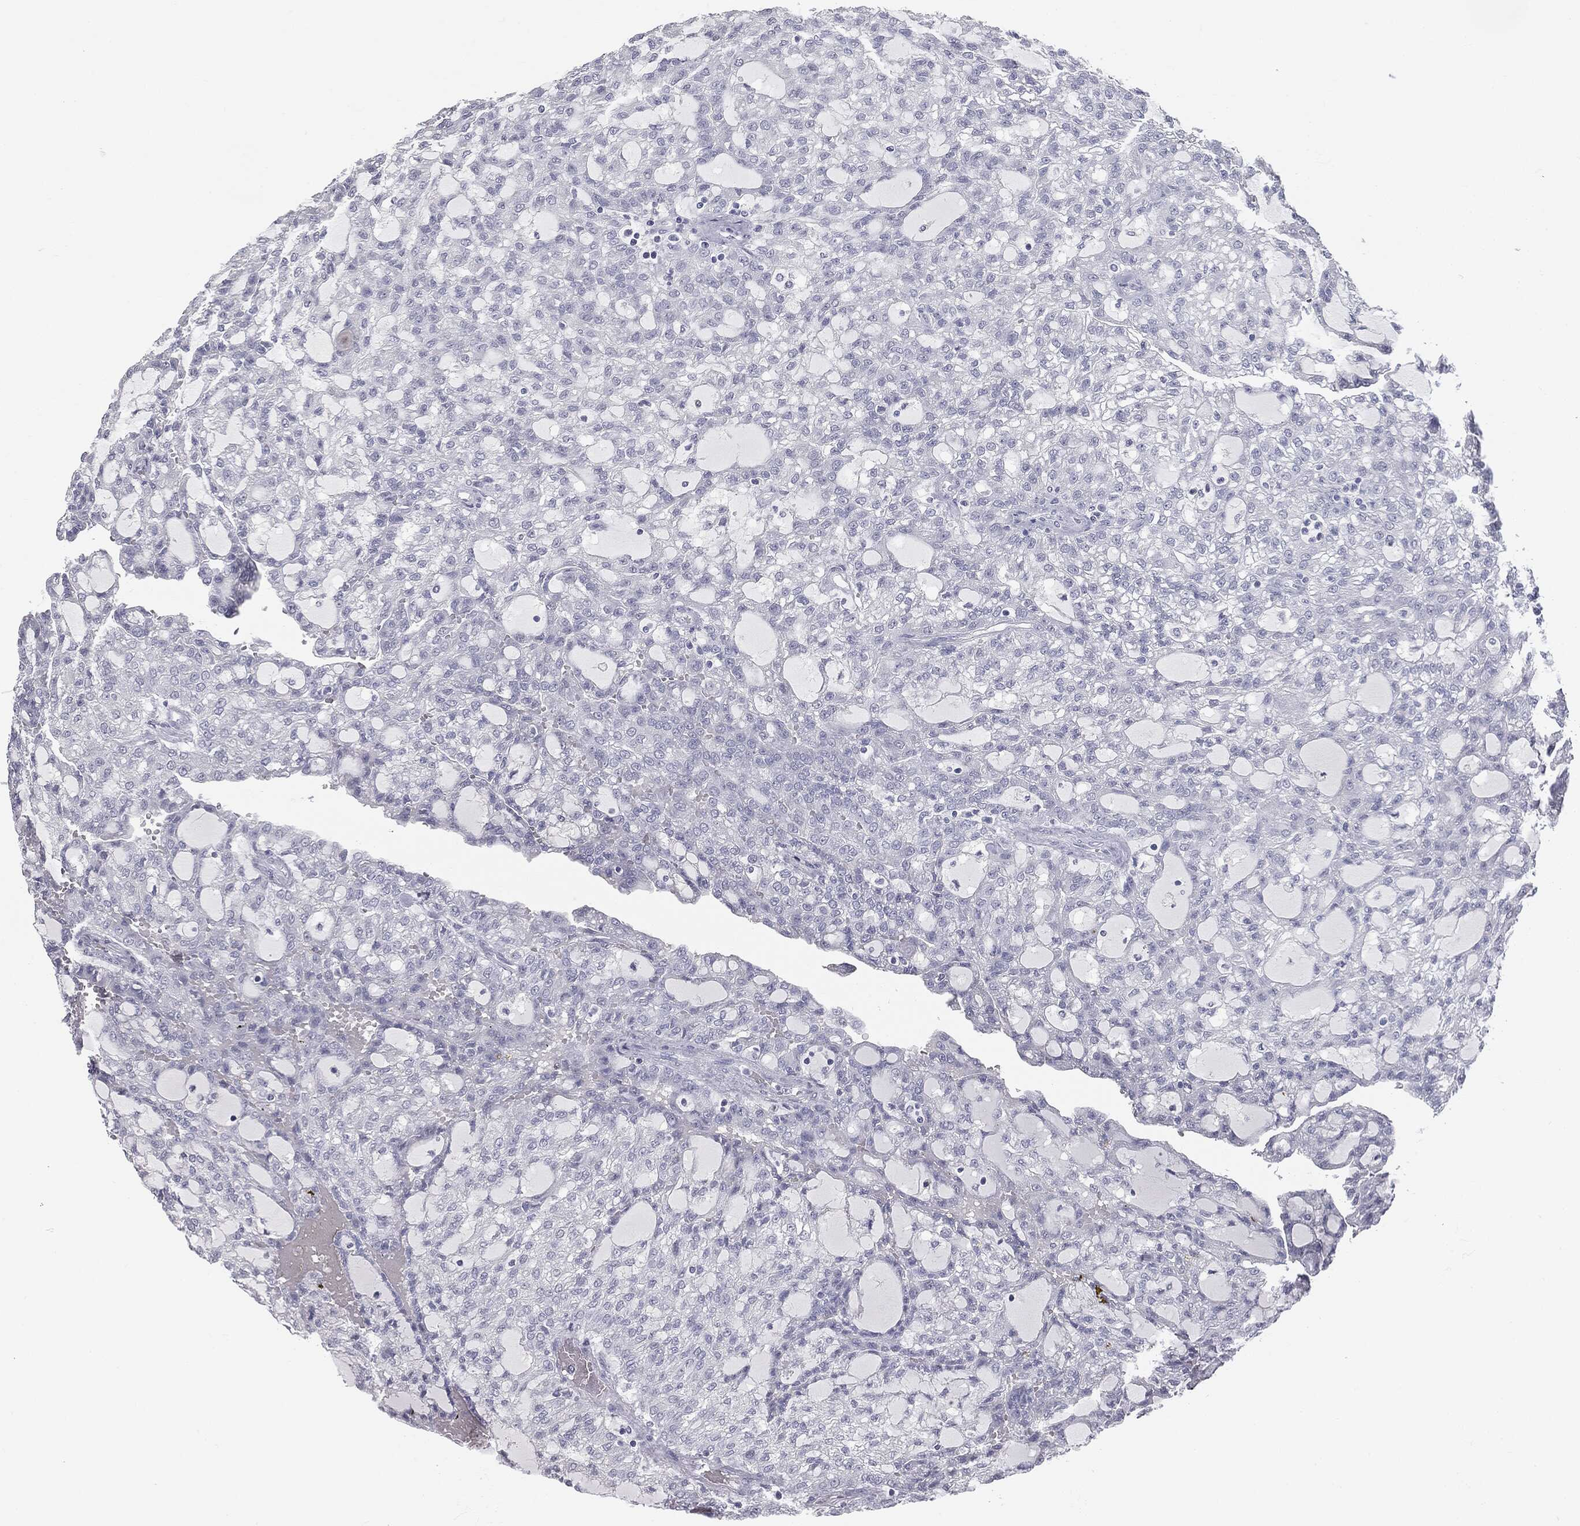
{"staining": {"intensity": "negative", "quantity": "none", "location": "none"}, "tissue": "renal cancer", "cell_type": "Tumor cells", "image_type": "cancer", "snomed": [{"axis": "morphology", "description": "Adenocarcinoma, NOS"}, {"axis": "topography", "description": "Kidney"}], "caption": "This is an immunohistochemistry (IHC) image of human renal cancer. There is no positivity in tumor cells.", "gene": "MUC5AC", "patient": {"sex": "male", "age": 63}}